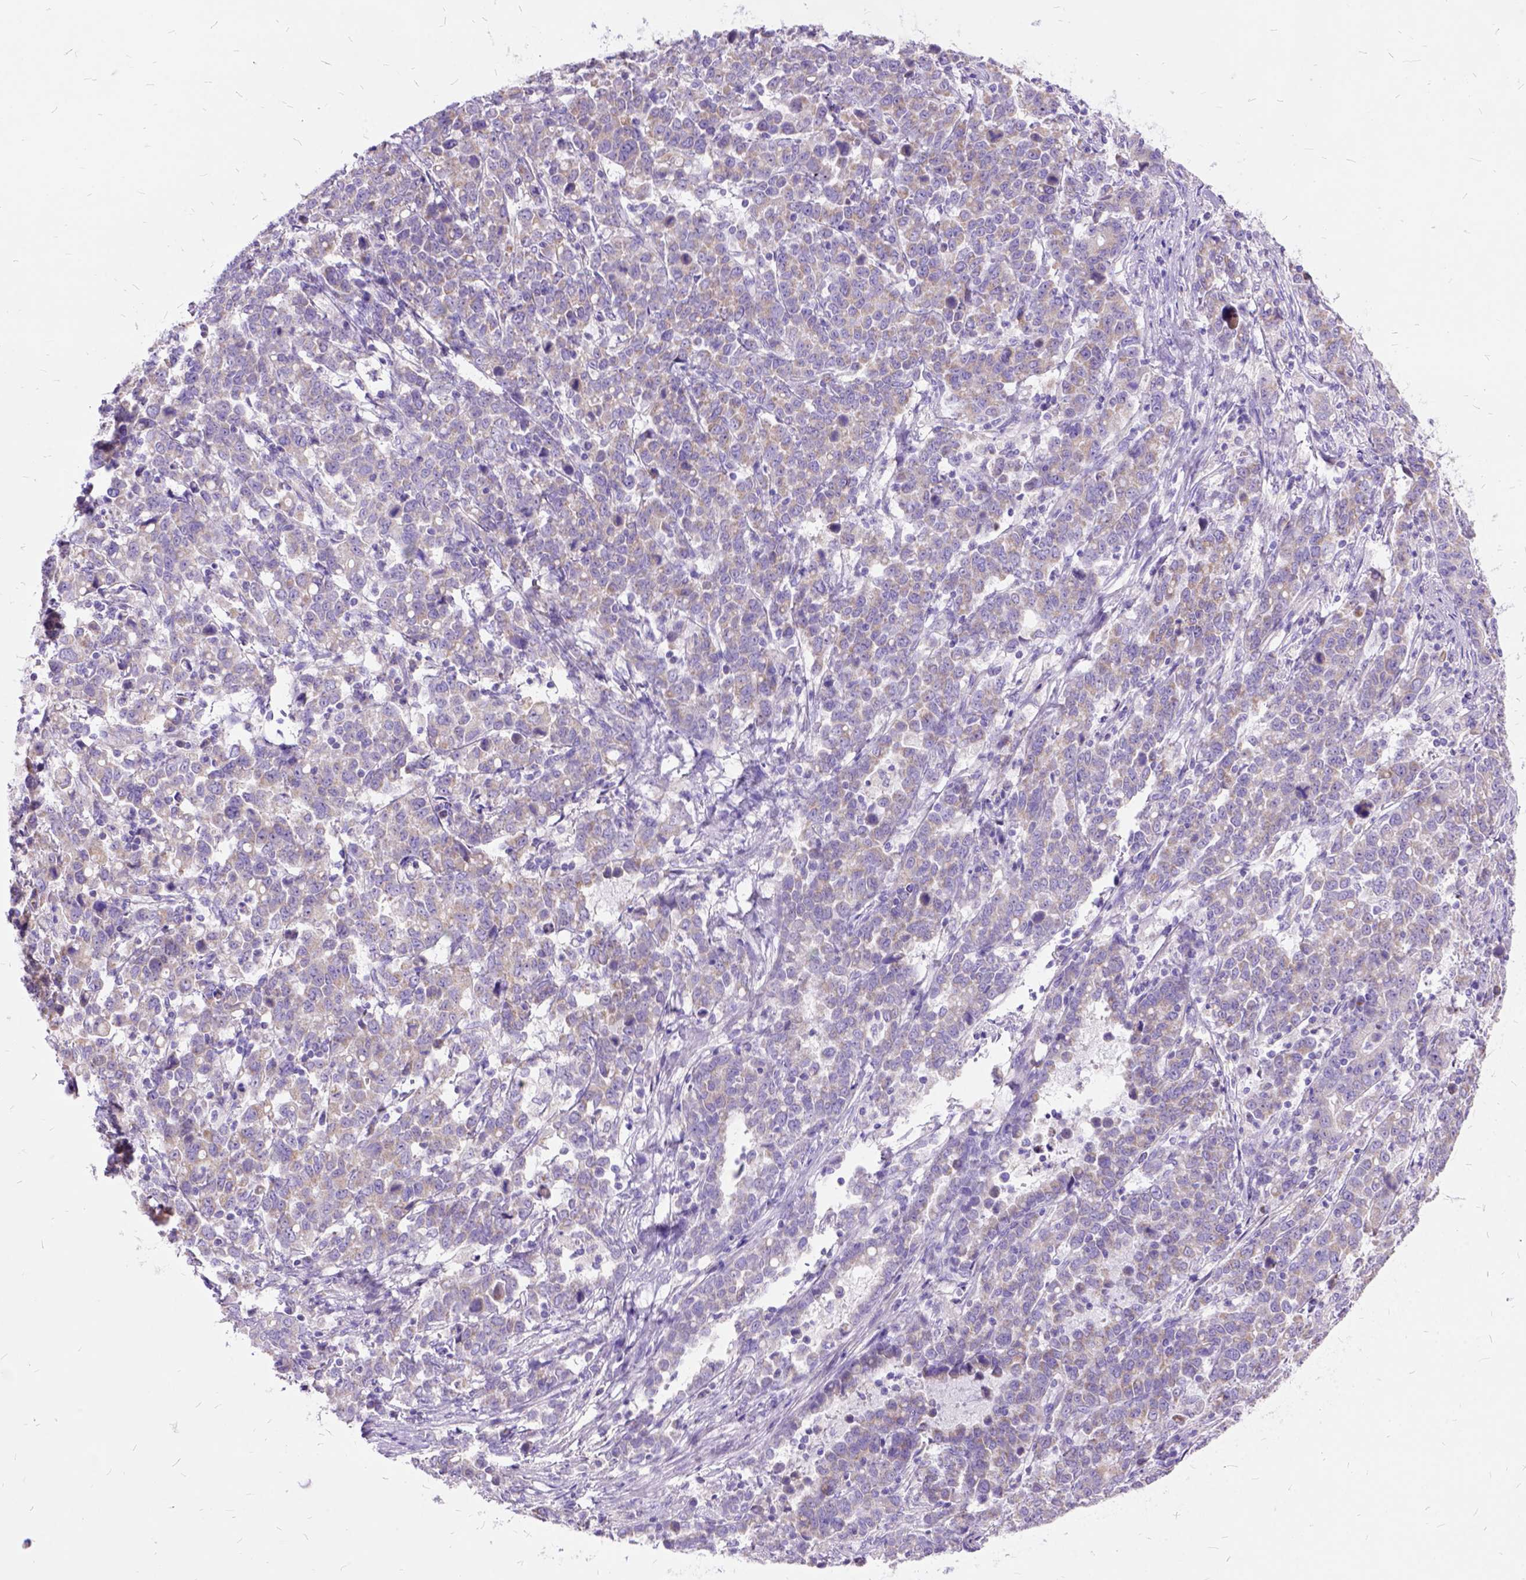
{"staining": {"intensity": "weak", "quantity": "25%-75%", "location": "cytoplasmic/membranous"}, "tissue": "stomach cancer", "cell_type": "Tumor cells", "image_type": "cancer", "snomed": [{"axis": "morphology", "description": "Adenocarcinoma, NOS"}, {"axis": "topography", "description": "Stomach, upper"}], "caption": "Immunohistochemistry (IHC) of stomach cancer reveals low levels of weak cytoplasmic/membranous expression in approximately 25%-75% of tumor cells.", "gene": "CTAG2", "patient": {"sex": "male", "age": 69}}